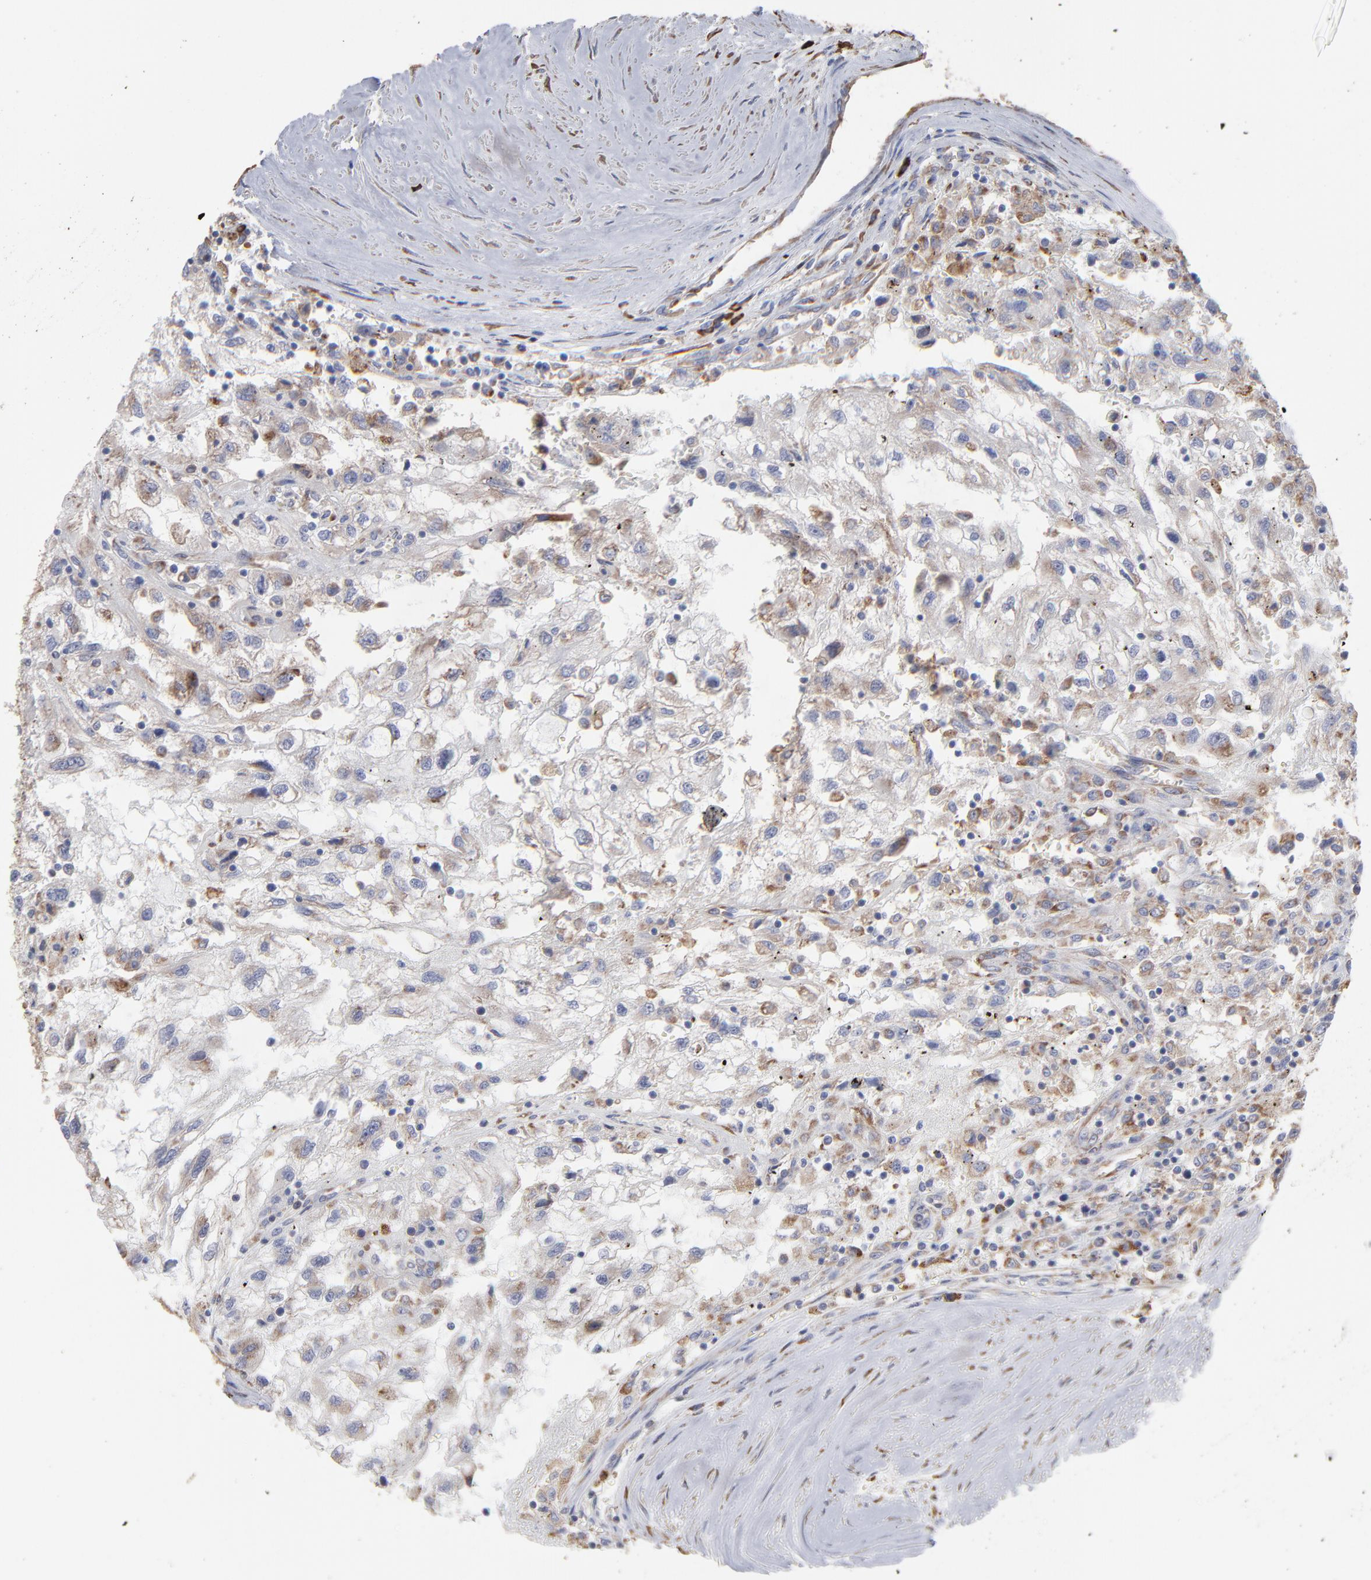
{"staining": {"intensity": "weak", "quantity": ">75%", "location": "cytoplasmic/membranous"}, "tissue": "renal cancer", "cell_type": "Tumor cells", "image_type": "cancer", "snomed": [{"axis": "morphology", "description": "Normal tissue, NOS"}, {"axis": "morphology", "description": "Adenocarcinoma, NOS"}, {"axis": "topography", "description": "Kidney"}], "caption": "Renal cancer (adenocarcinoma) stained with immunohistochemistry demonstrates weak cytoplasmic/membranous positivity in approximately >75% of tumor cells.", "gene": "RPL3", "patient": {"sex": "male", "age": 71}}